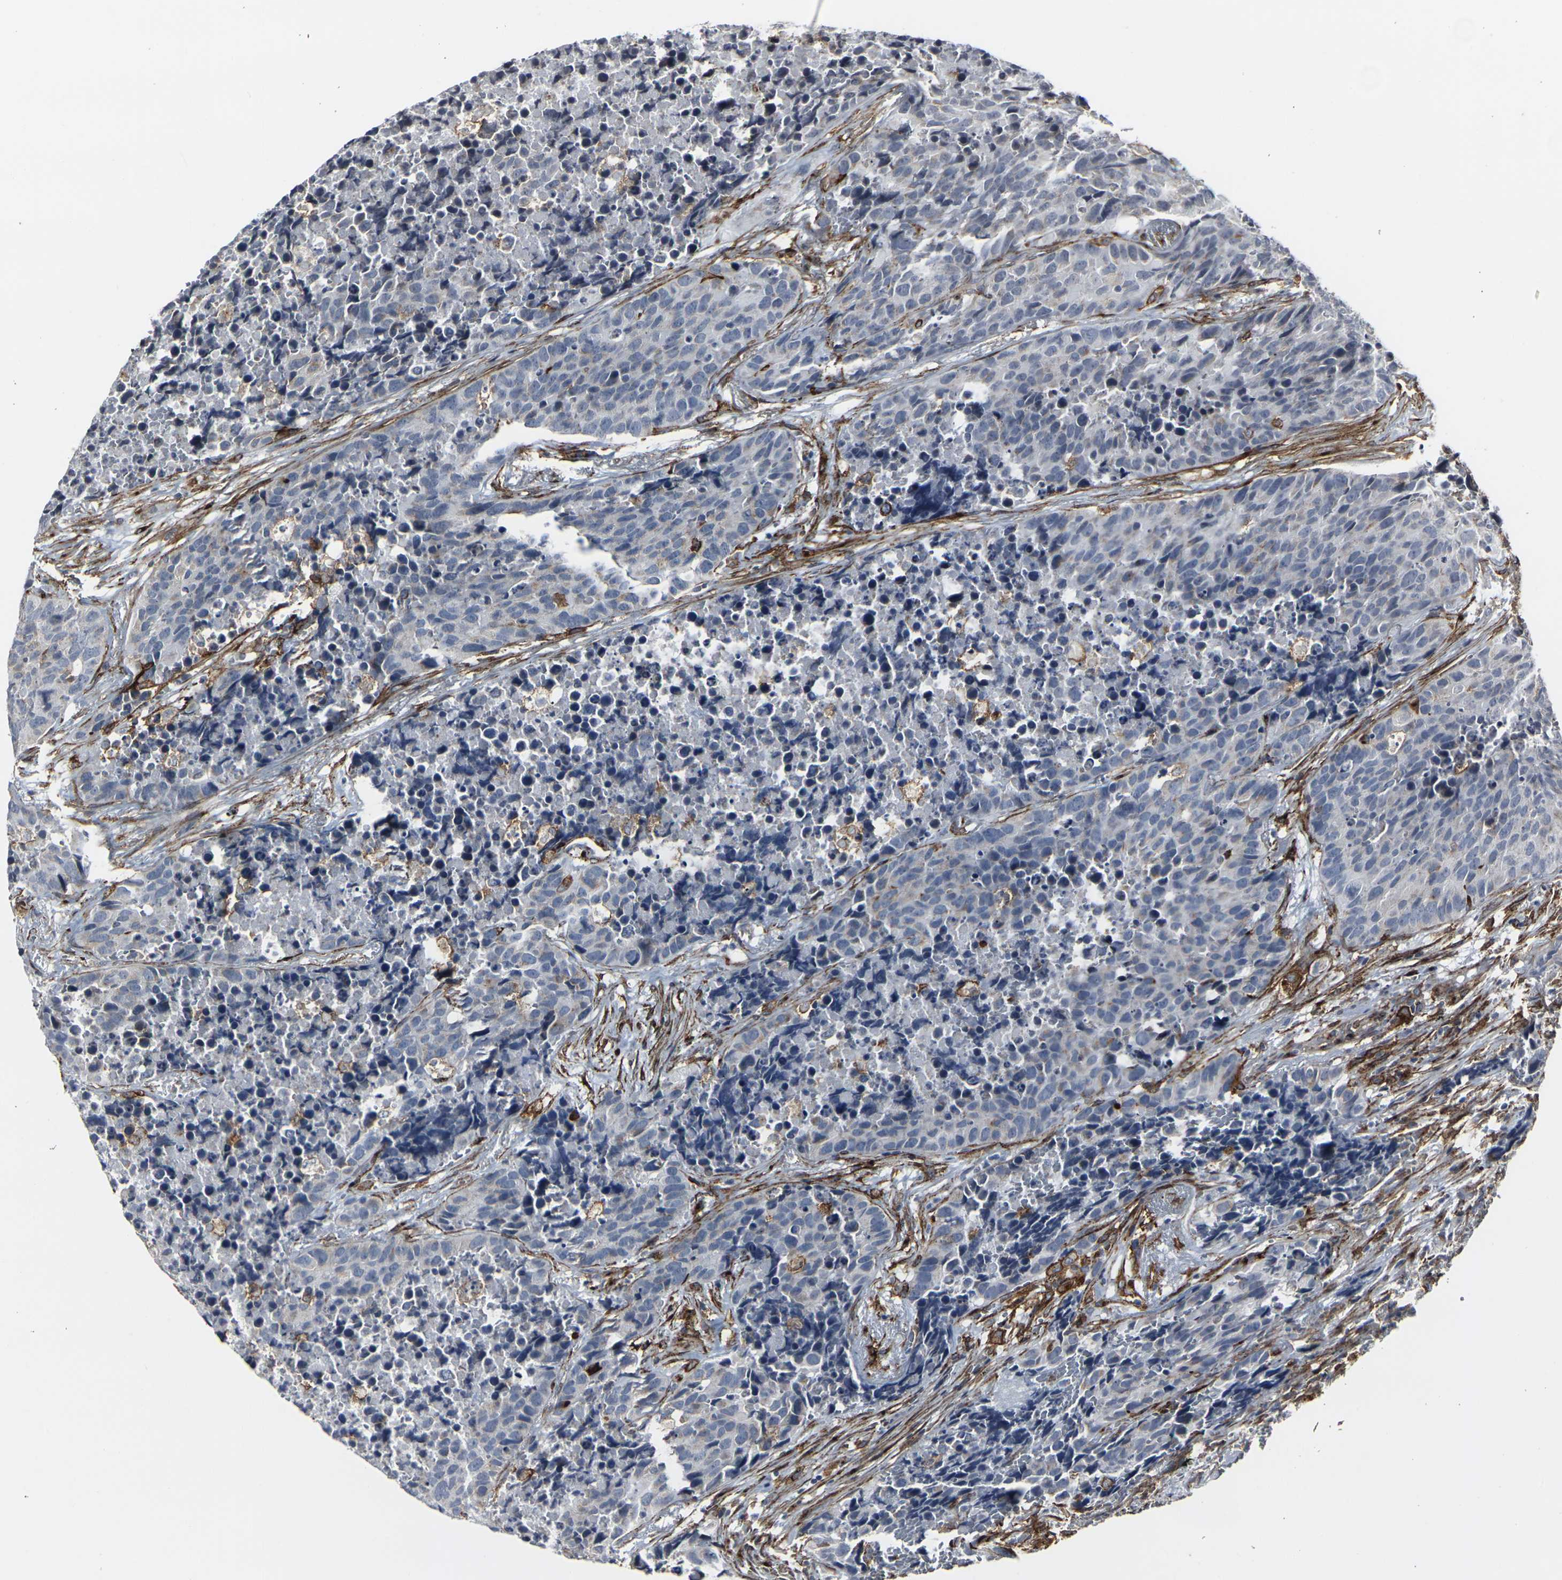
{"staining": {"intensity": "weak", "quantity": "25%-75%", "location": "cytoplasmic/membranous"}, "tissue": "carcinoid", "cell_type": "Tumor cells", "image_type": "cancer", "snomed": [{"axis": "morphology", "description": "Carcinoid, malignant, NOS"}, {"axis": "topography", "description": "Lung"}], "caption": "Malignant carcinoid tissue displays weak cytoplasmic/membranous positivity in approximately 25%-75% of tumor cells, visualized by immunohistochemistry. The staining was performed using DAB to visualize the protein expression in brown, while the nuclei were stained in blue with hematoxylin (Magnification: 20x).", "gene": "MYOF", "patient": {"sex": "male", "age": 60}}